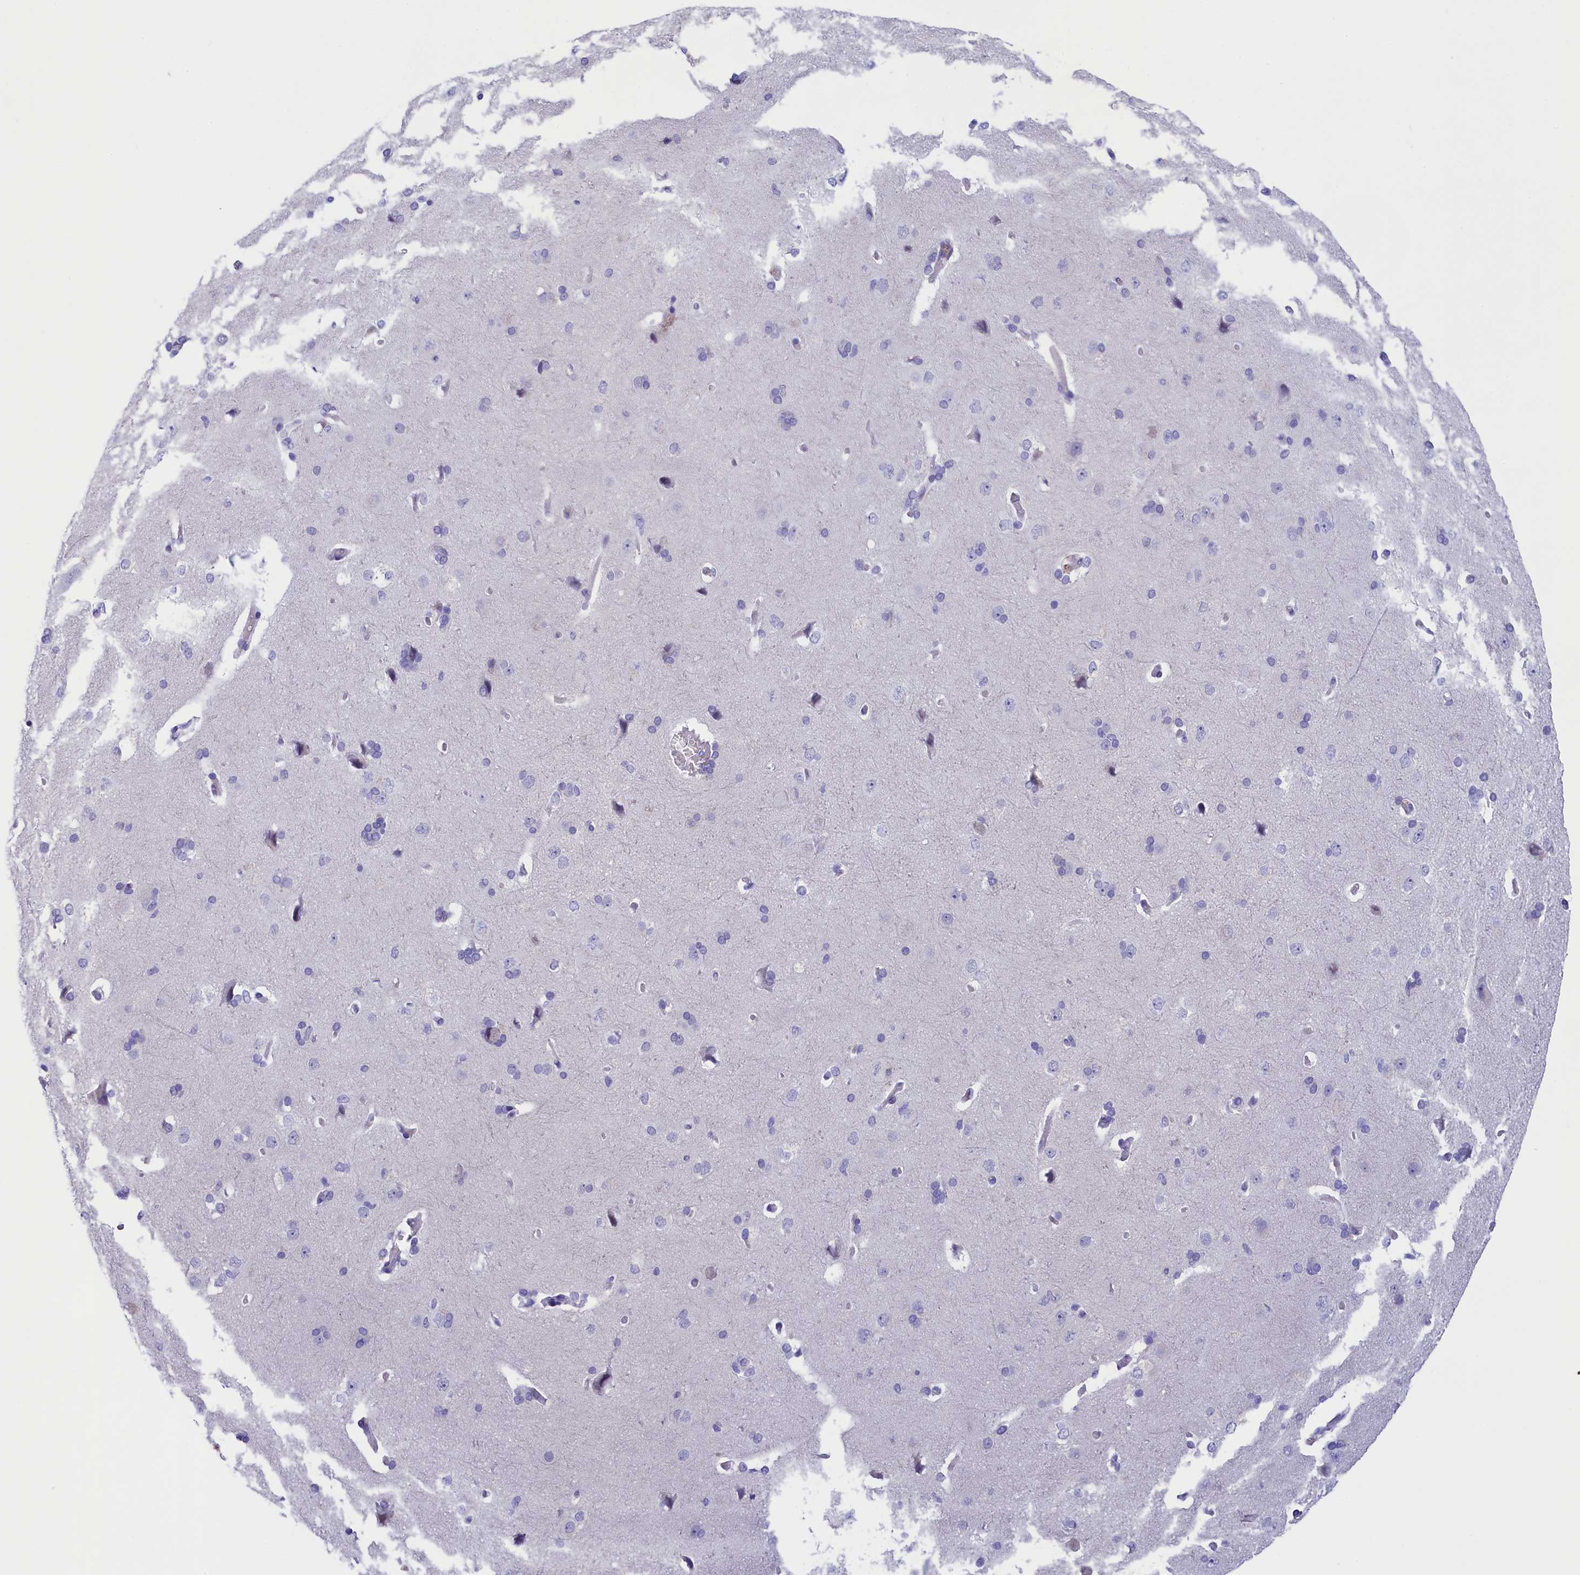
{"staining": {"intensity": "negative", "quantity": "none", "location": "none"}, "tissue": "cerebral cortex", "cell_type": "Endothelial cells", "image_type": "normal", "snomed": [{"axis": "morphology", "description": "Normal tissue, NOS"}, {"axis": "topography", "description": "Cerebral cortex"}], "caption": "Histopathology image shows no significant protein staining in endothelial cells of benign cerebral cortex.", "gene": "TACSTD2", "patient": {"sex": "male", "age": 62}}